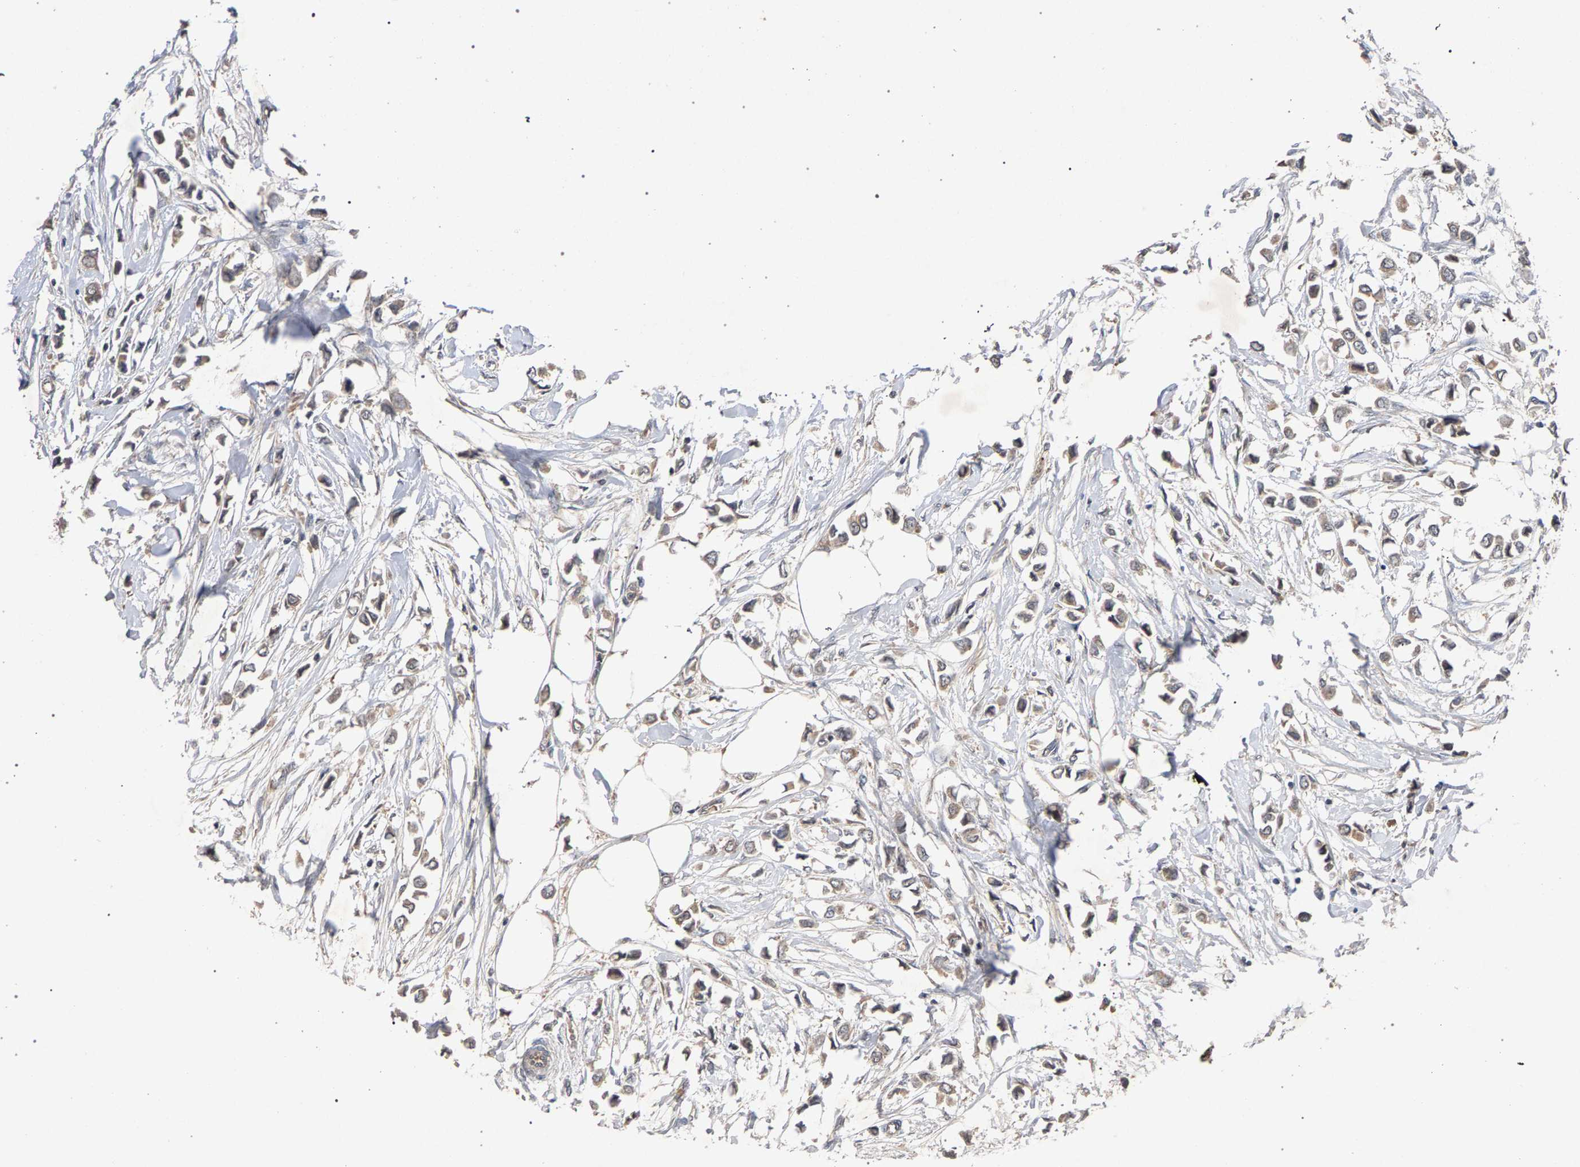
{"staining": {"intensity": "weak", "quantity": ">75%", "location": "cytoplasmic/membranous"}, "tissue": "breast cancer", "cell_type": "Tumor cells", "image_type": "cancer", "snomed": [{"axis": "morphology", "description": "Lobular carcinoma"}, {"axis": "topography", "description": "Breast"}], "caption": "A micrograph of human breast cancer (lobular carcinoma) stained for a protein demonstrates weak cytoplasmic/membranous brown staining in tumor cells.", "gene": "SLC4A4", "patient": {"sex": "female", "age": 51}}